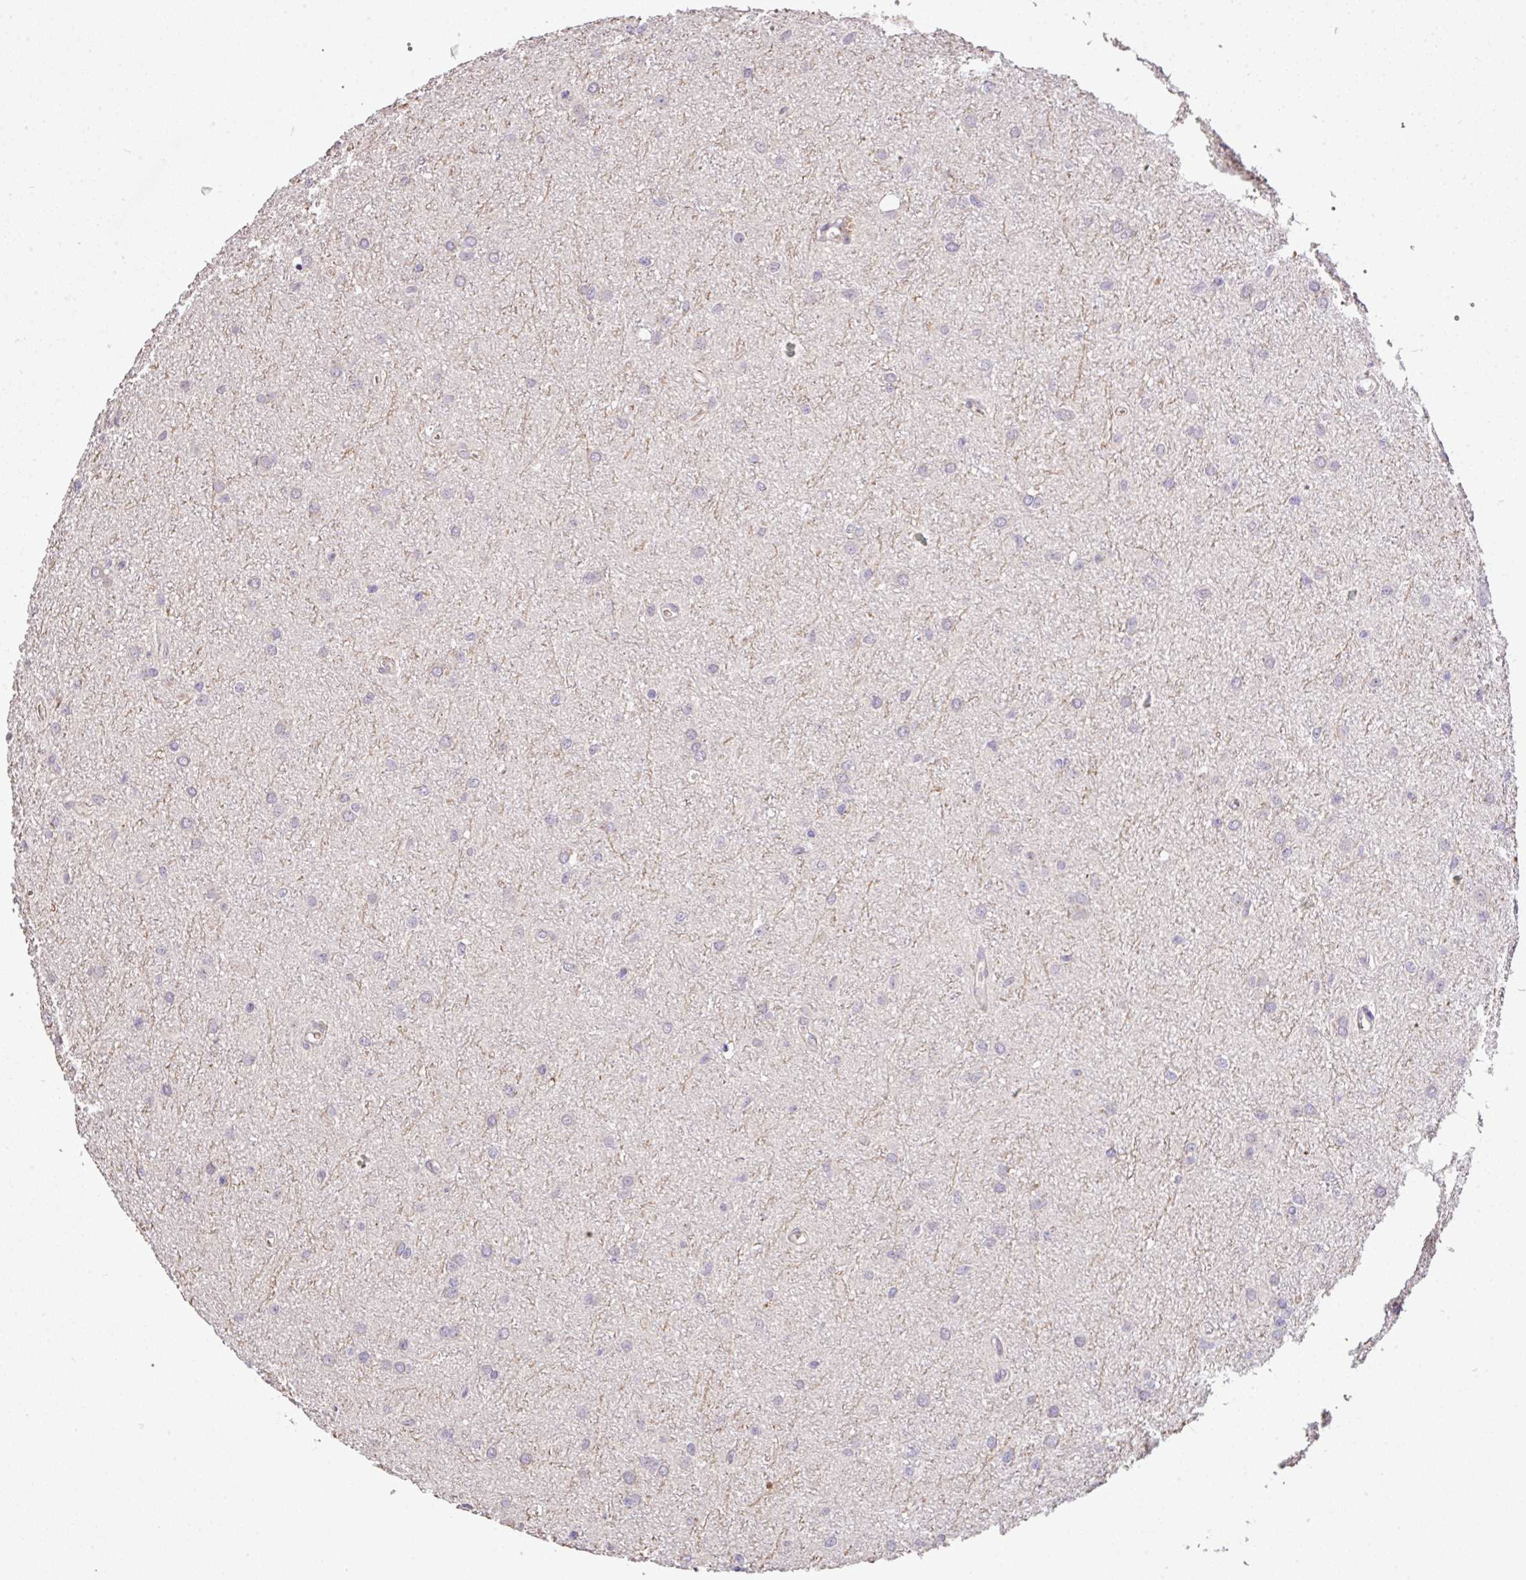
{"staining": {"intensity": "negative", "quantity": "none", "location": "none"}, "tissue": "glioma", "cell_type": "Tumor cells", "image_type": "cancer", "snomed": [{"axis": "morphology", "description": "Glioma, malignant, Low grade"}, {"axis": "topography", "description": "Cerebellum"}], "caption": "DAB (3,3'-diaminobenzidine) immunohistochemical staining of low-grade glioma (malignant) displays no significant expression in tumor cells.", "gene": "C1QTNF9B", "patient": {"sex": "female", "age": 5}}